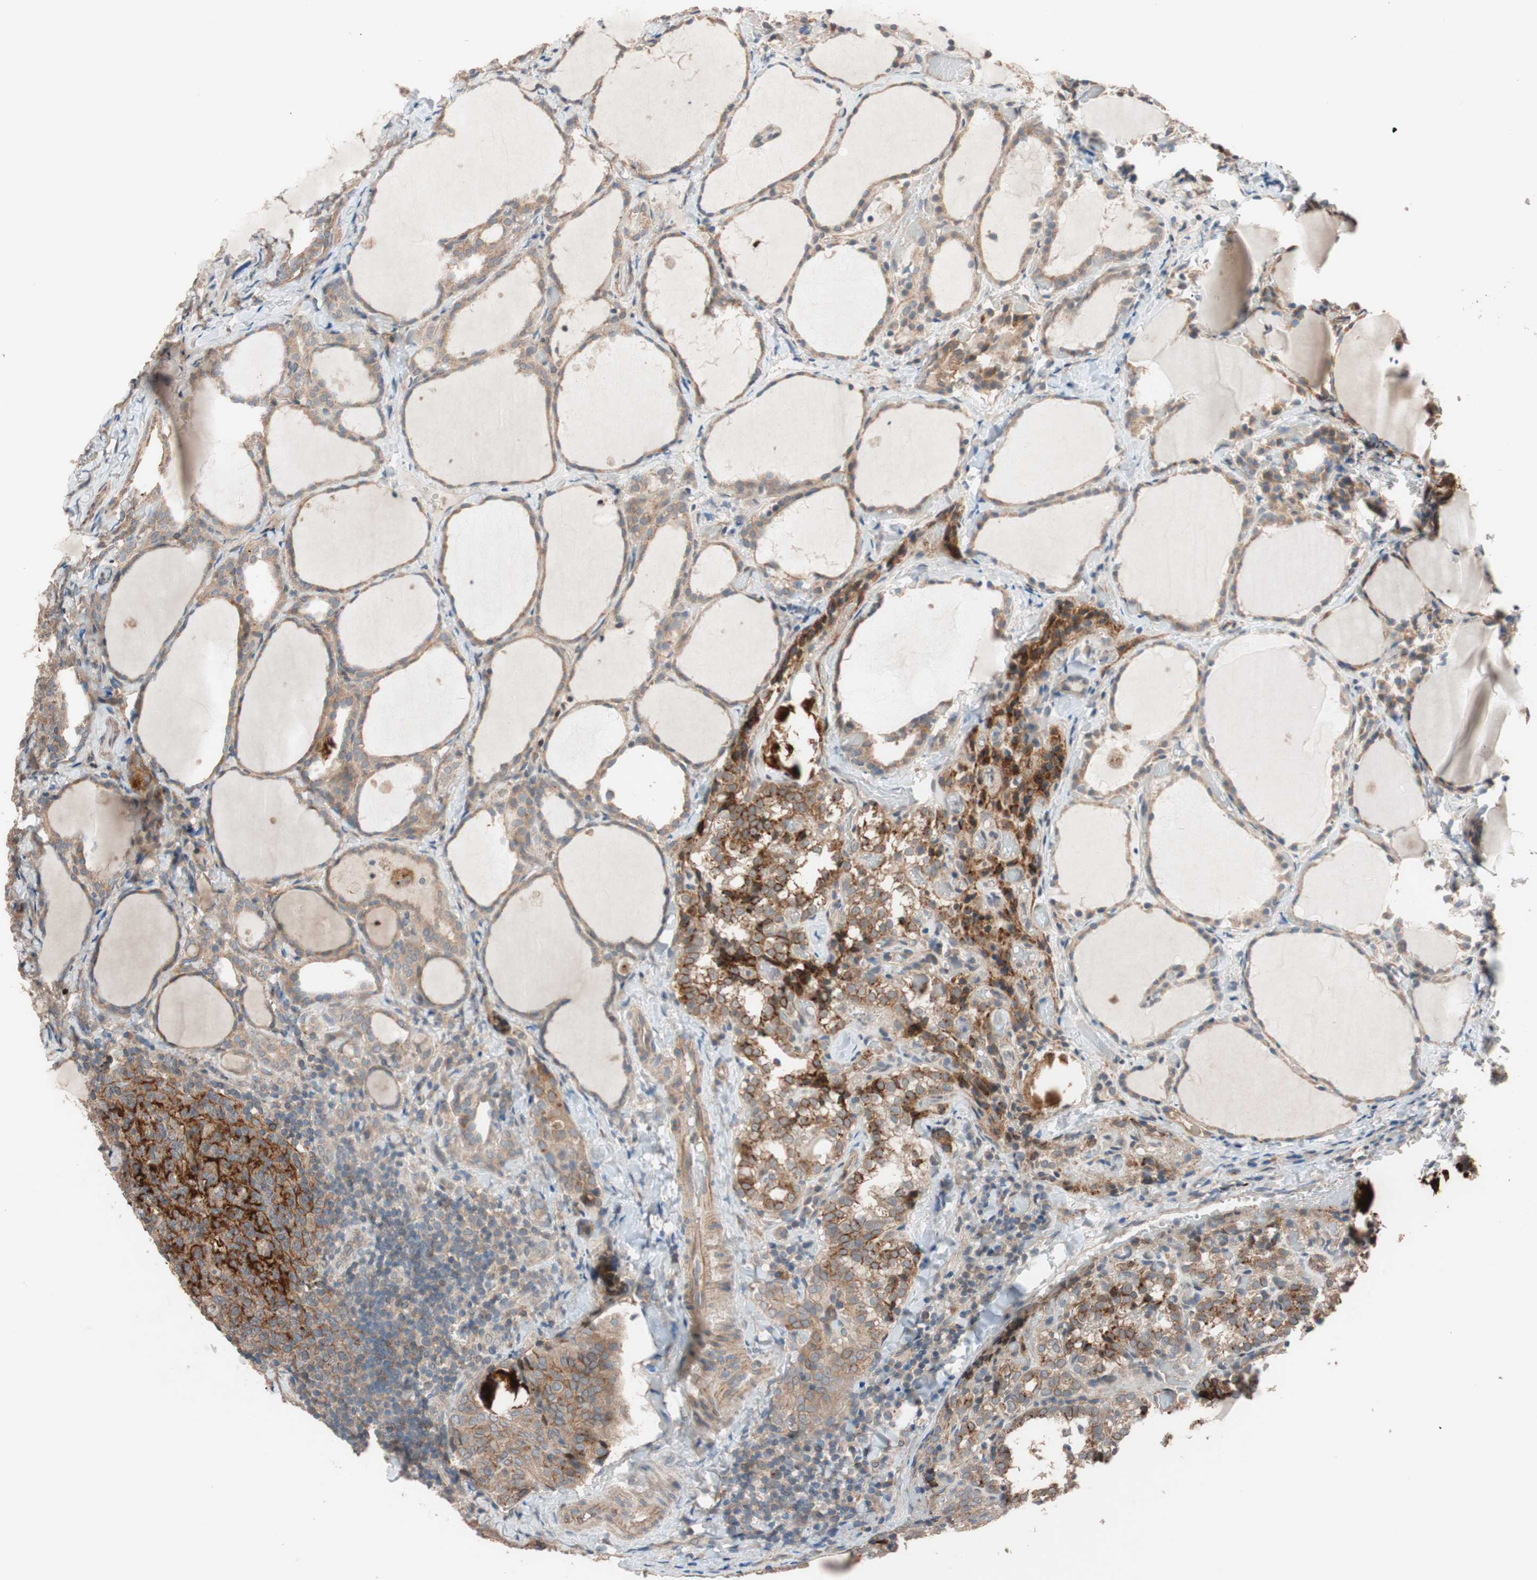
{"staining": {"intensity": "strong", "quantity": ">75%", "location": "cytoplasmic/membranous"}, "tissue": "thyroid cancer", "cell_type": "Tumor cells", "image_type": "cancer", "snomed": [{"axis": "morphology", "description": "Normal tissue, NOS"}, {"axis": "morphology", "description": "Papillary adenocarcinoma, NOS"}, {"axis": "topography", "description": "Thyroid gland"}], "caption": "Thyroid papillary adenocarcinoma stained with a brown dye exhibits strong cytoplasmic/membranous positive staining in approximately >75% of tumor cells.", "gene": "SDC4", "patient": {"sex": "female", "age": 30}}